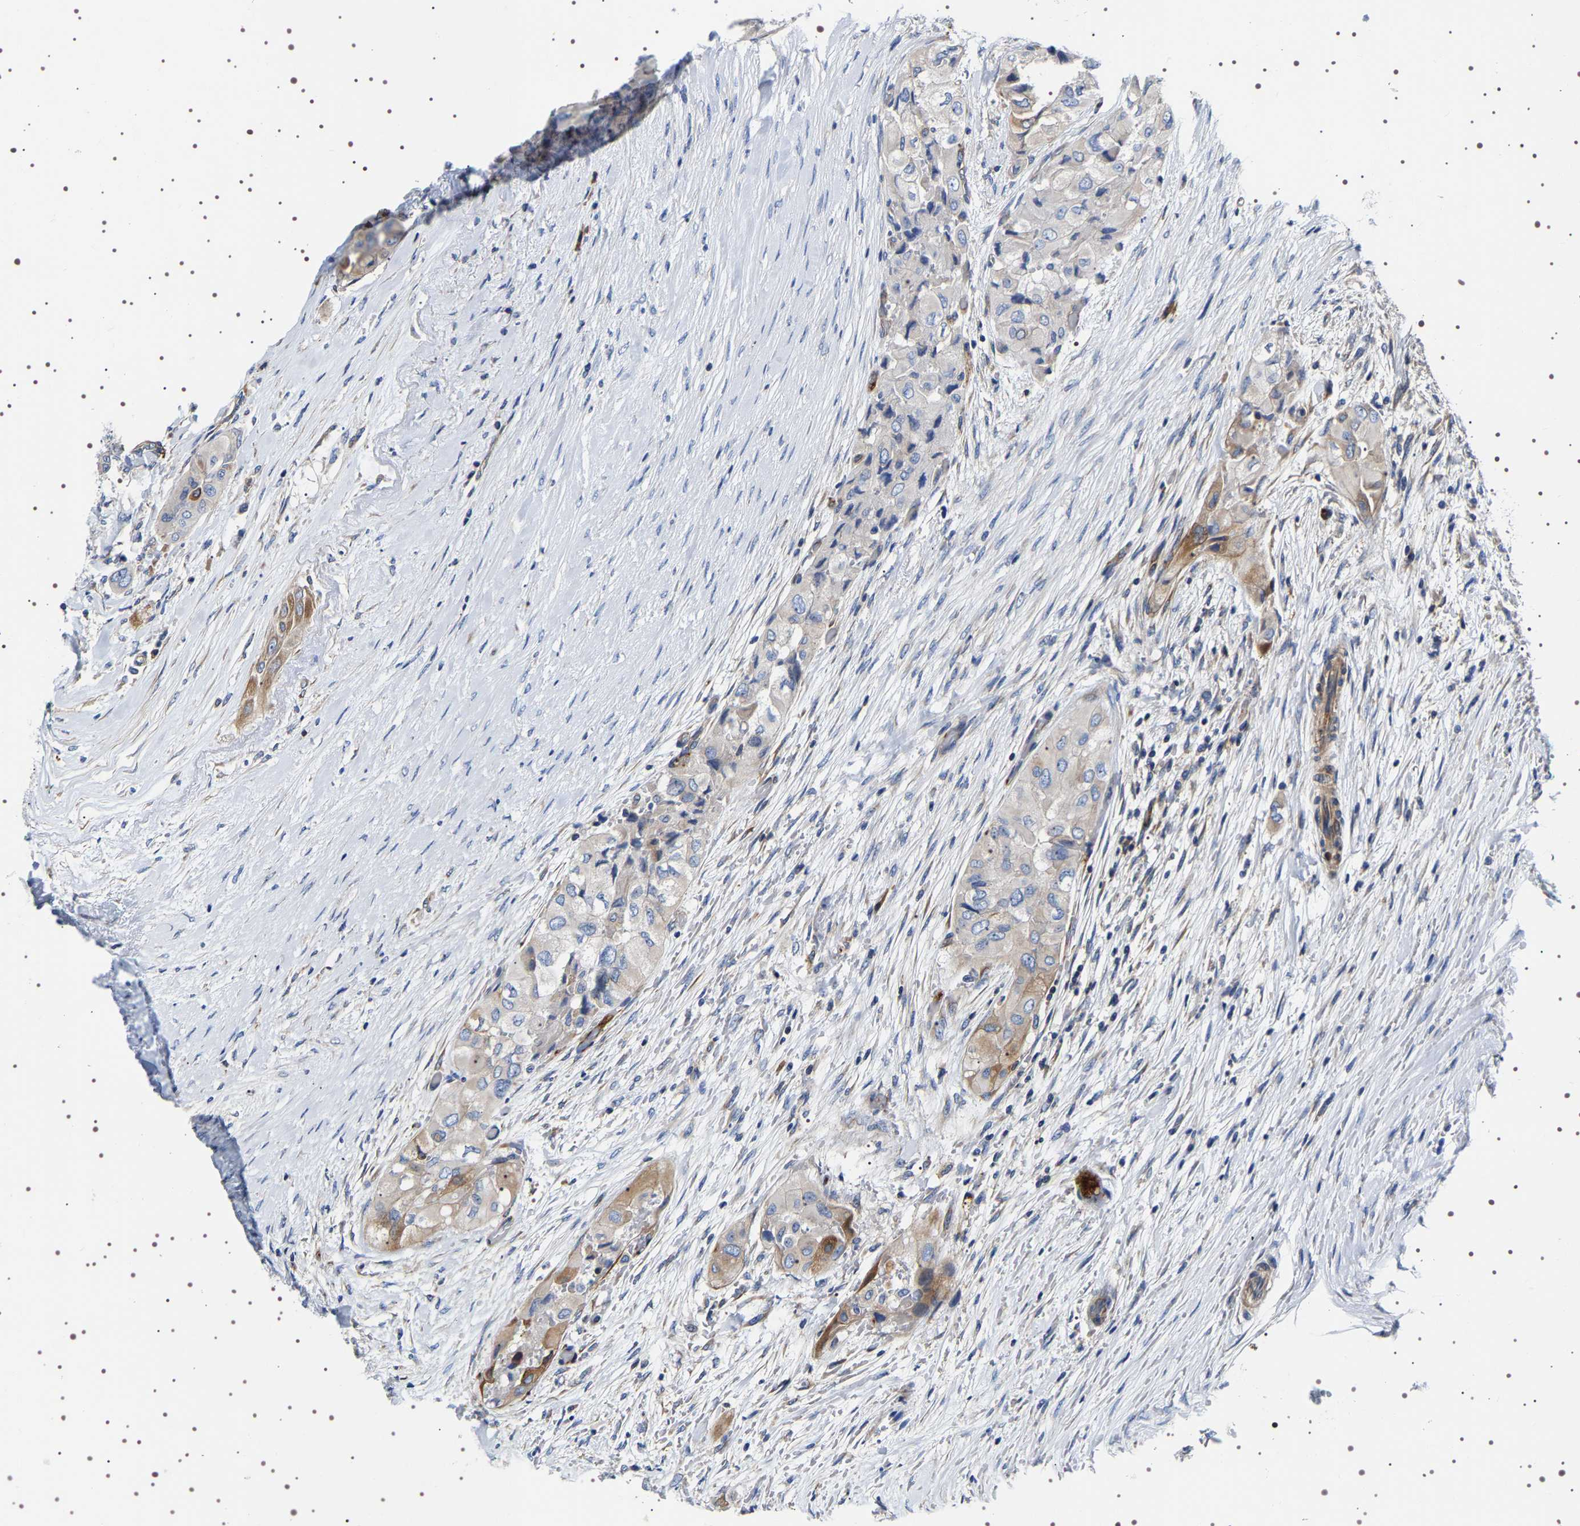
{"staining": {"intensity": "moderate", "quantity": "<25%", "location": "cytoplasmic/membranous"}, "tissue": "thyroid cancer", "cell_type": "Tumor cells", "image_type": "cancer", "snomed": [{"axis": "morphology", "description": "Papillary adenocarcinoma, NOS"}, {"axis": "topography", "description": "Thyroid gland"}], "caption": "Protein staining by immunohistochemistry exhibits moderate cytoplasmic/membranous expression in approximately <25% of tumor cells in thyroid cancer (papillary adenocarcinoma).", "gene": "SQLE", "patient": {"sex": "female", "age": 59}}